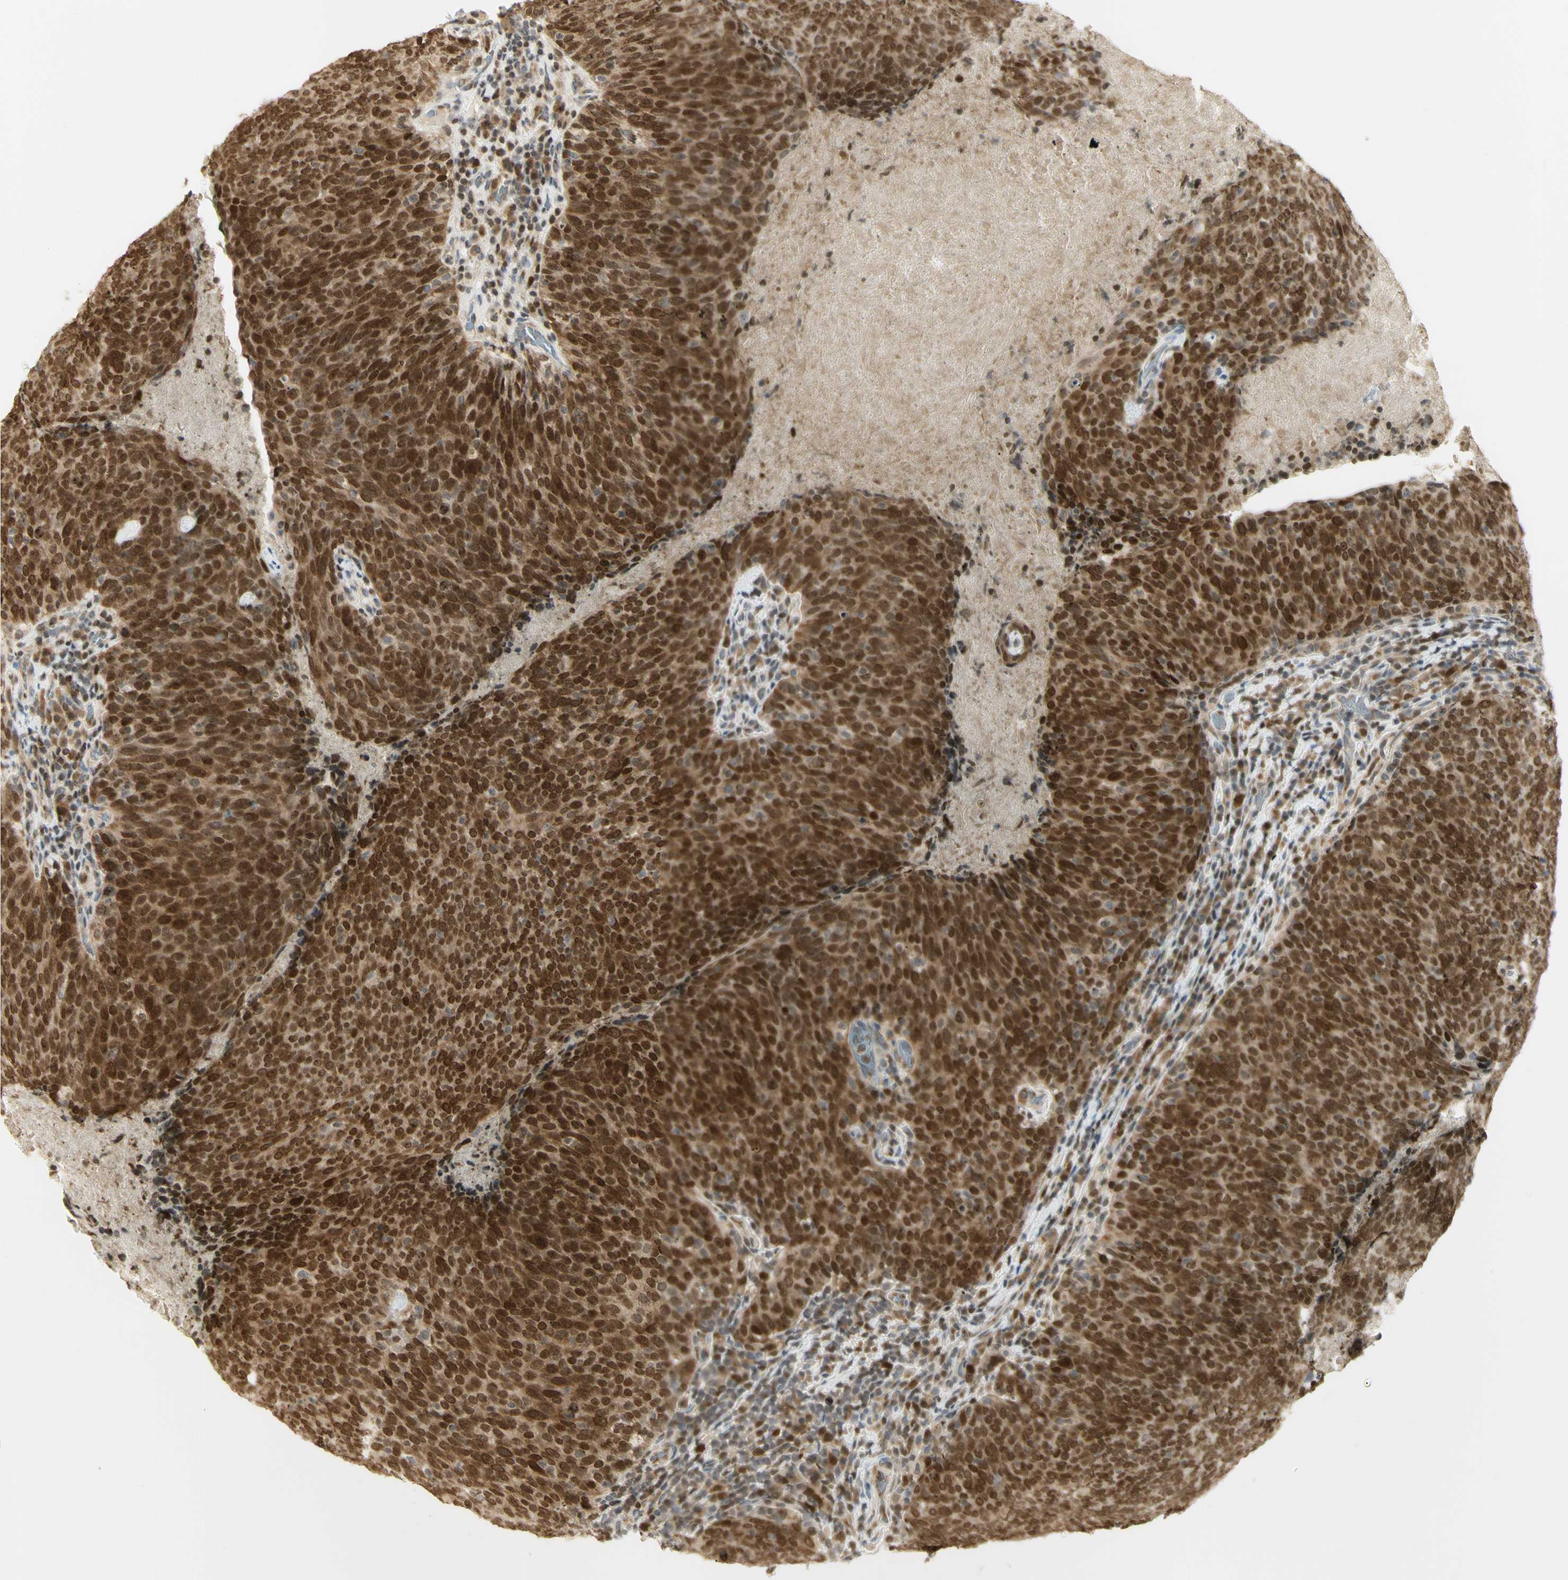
{"staining": {"intensity": "strong", "quantity": ">75%", "location": "cytoplasmic/membranous,nuclear"}, "tissue": "head and neck cancer", "cell_type": "Tumor cells", "image_type": "cancer", "snomed": [{"axis": "morphology", "description": "Squamous cell carcinoma, NOS"}, {"axis": "morphology", "description": "Squamous cell carcinoma, metastatic, NOS"}, {"axis": "topography", "description": "Lymph node"}, {"axis": "topography", "description": "Head-Neck"}], "caption": "Tumor cells reveal high levels of strong cytoplasmic/membranous and nuclear staining in about >75% of cells in human head and neck metastatic squamous cell carcinoma. The staining was performed using DAB (3,3'-diaminobenzidine) to visualize the protein expression in brown, while the nuclei were stained in blue with hematoxylin (Magnification: 20x).", "gene": "KIF11", "patient": {"sex": "male", "age": 62}}